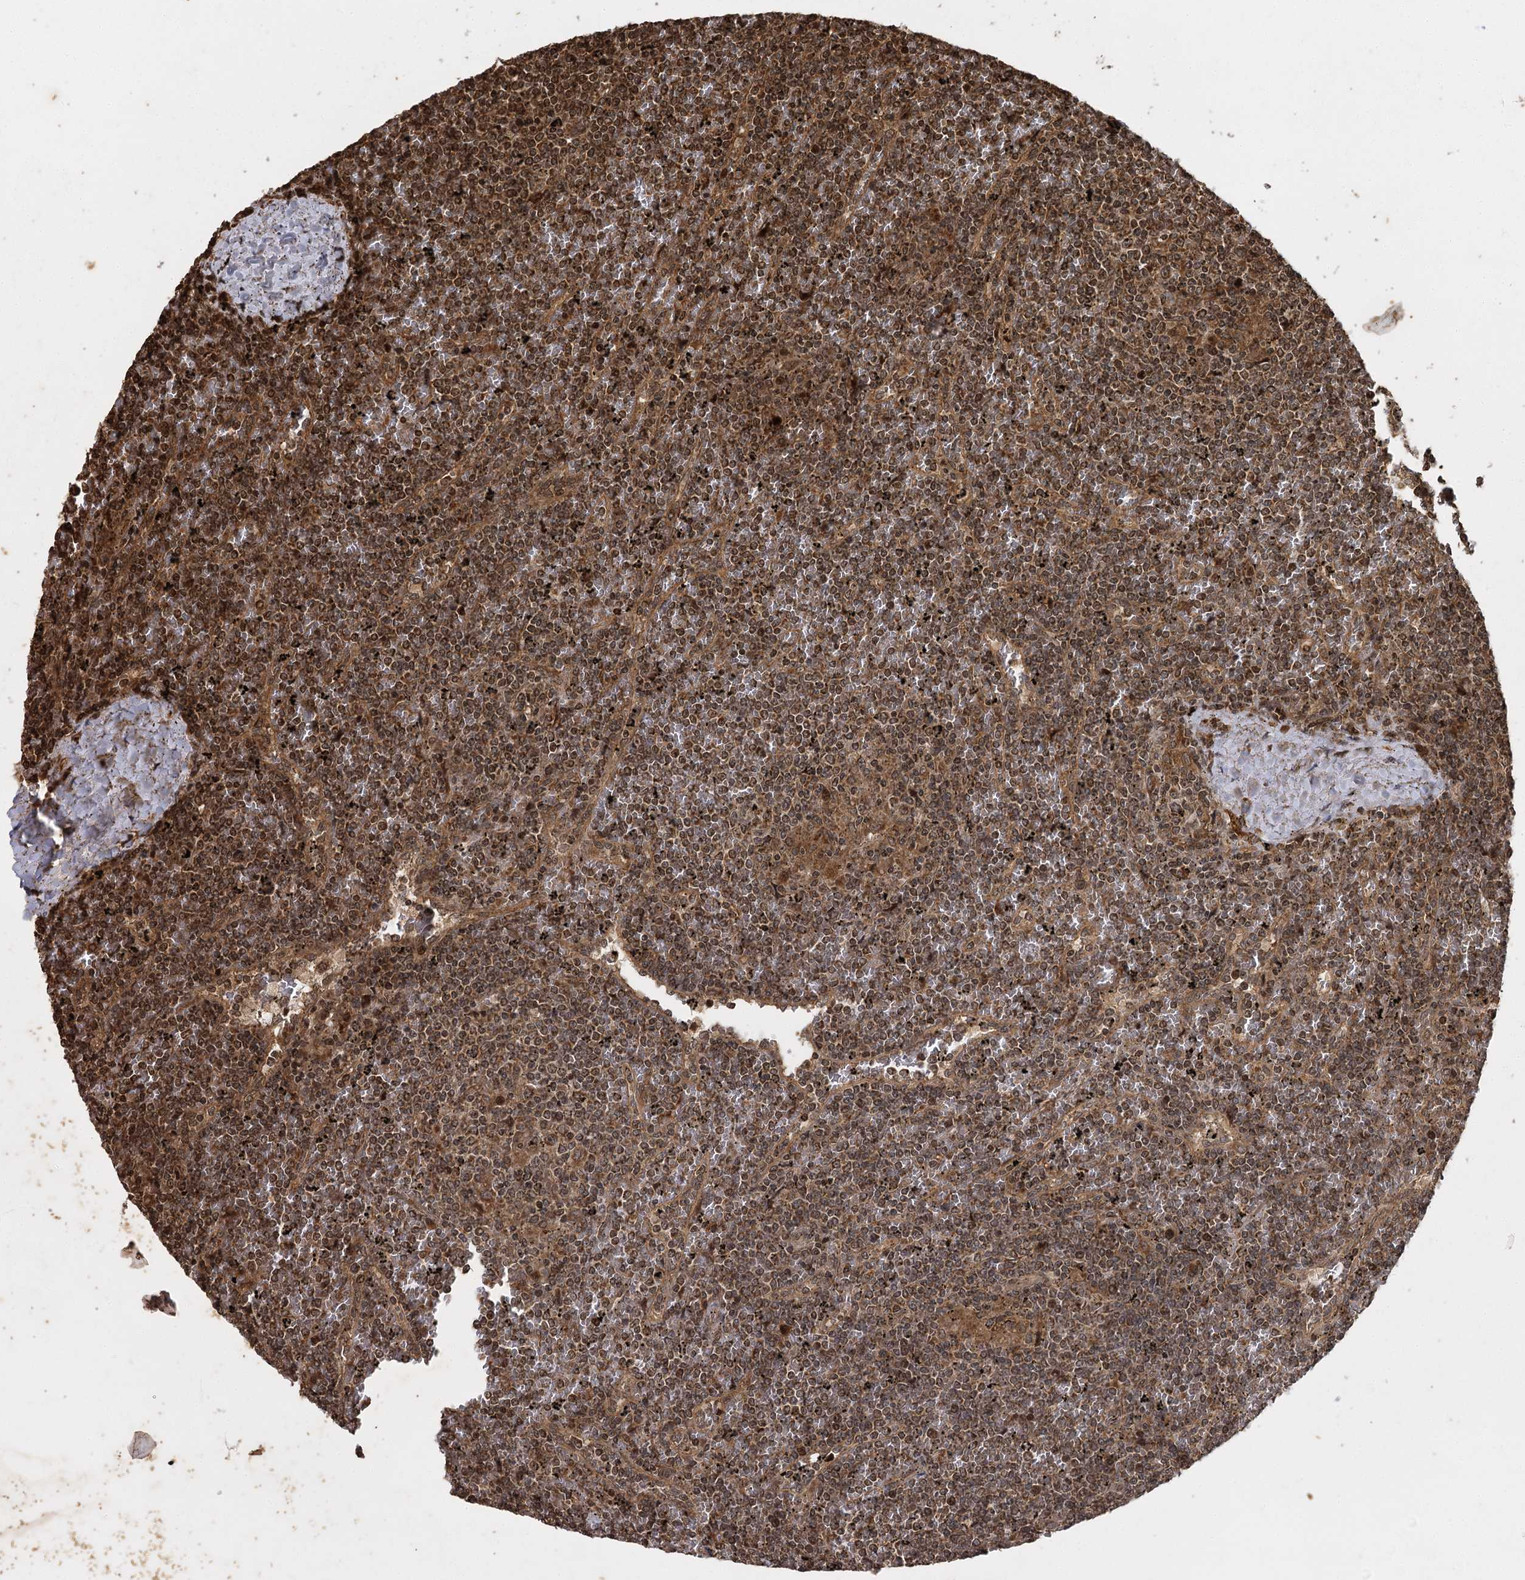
{"staining": {"intensity": "moderate", "quantity": ">75%", "location": "cytoplasmic/membranous,nuclear"}, "tissue": "lymphoma", "cell_type": "Tumor cells", "image_type": "cancer", "snomed": [{"axis": "morphology", "description": "Malignant lymphoma, non-Hodgkin's type, Low grade"}, {"axis": "topography", "description": "Spleen"}], "caption": "Immunohistochemical staining of lymphoma demonstrates medium levels of moderate cytoplasmic/membranous and nuclear positivity in about >75% of tumor cells.", "gene": "IL11RA", "patient": {"sex": "female", "age": 19}}